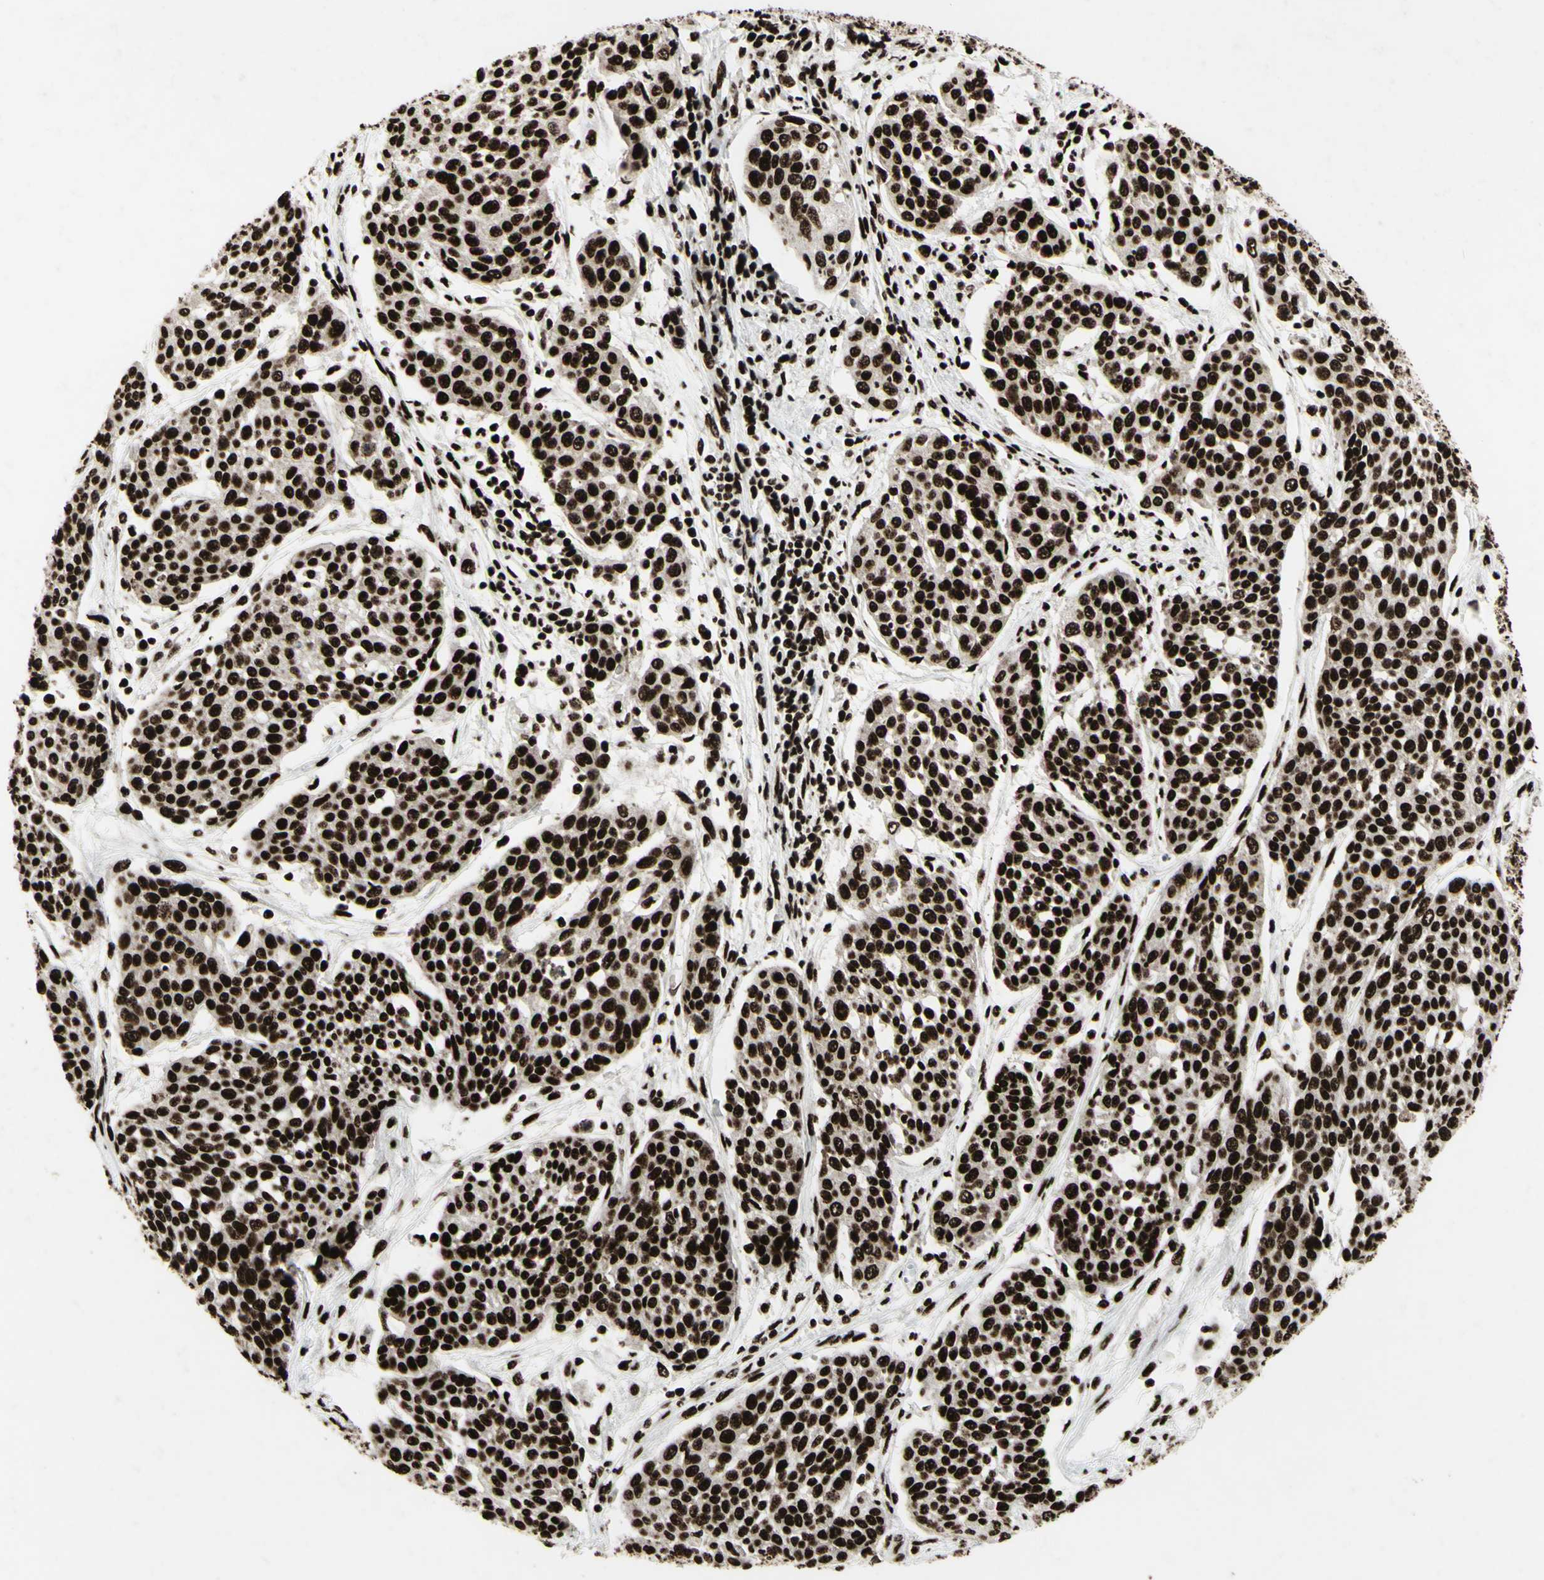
{"staining": {"intensity": "strong", "quantity": ">75%", "location": "nuclear"}, "tissue": "cervical cancer", "cell_type": "Tumor cells", "image_type": "cancer", "snomed": [{"axis": "morphology", "description": "Squamous cell carcinoma, NOS"}, {"axis": "topography", "description": "Cervix"}], "caption": "Approximately >75% of tumor cells in human cervical cancer (squamous cell carcinoma) show strong nuclear protein staining as visualized by brown immunohistochemical staining.", "gene": "U2AF2", "patient": {"sex": "female", "age": 34}}